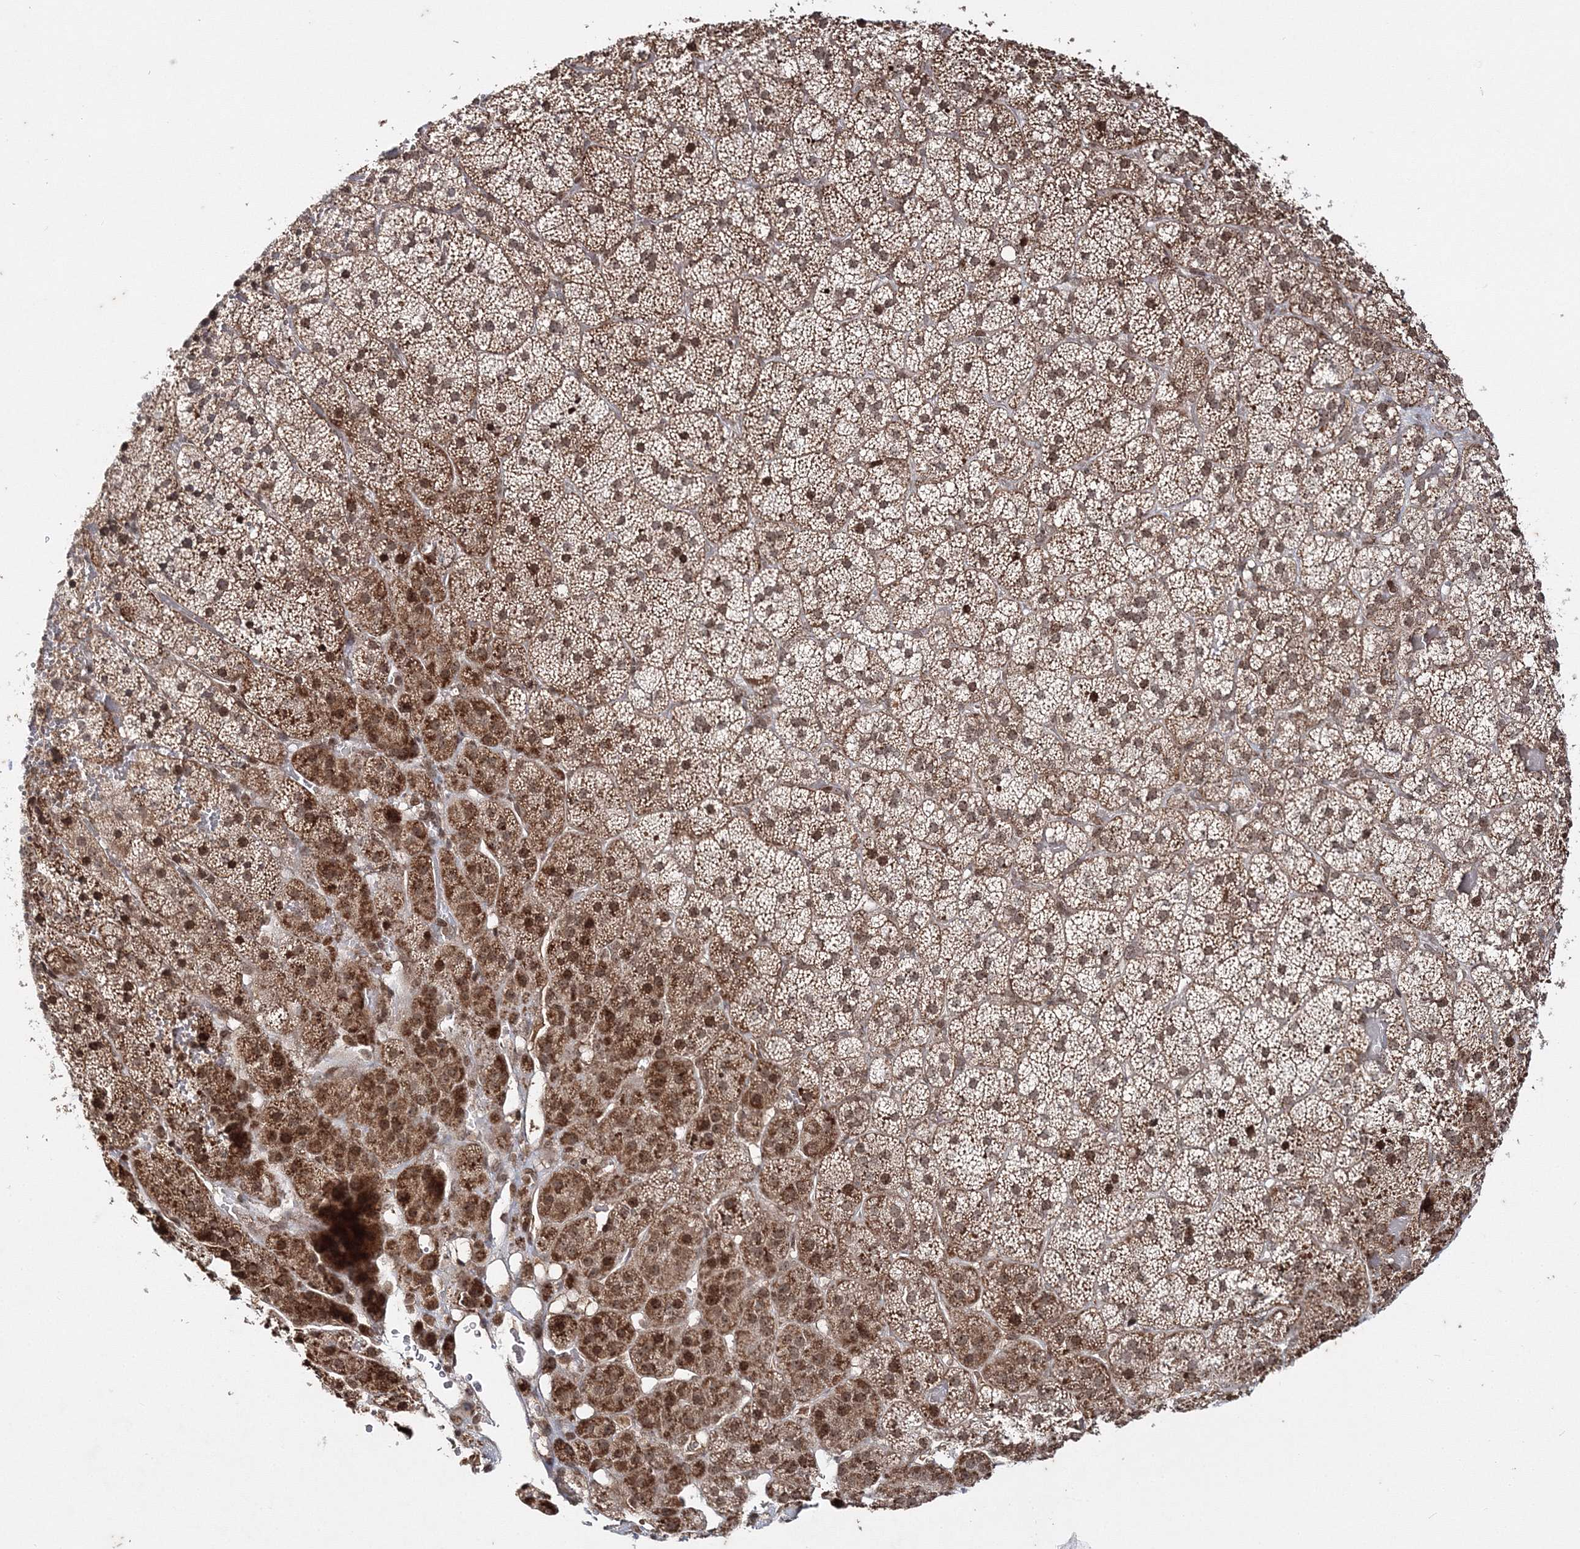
{"staining": {"intensity": "moderate", "quantity": ">75%", "location": "cytoplasmic/membranous,nuclear"}, "tissue": "adrenal gland", "cell_type": "Glandular cells", "image_type": "normal", "snomed": [{"axis": "morphology", "description": "Normal tissue, NOS"}, {"axis": "topography", "description": "Adrenal gland"}], "caption": "A photomicrograph showing moderate cytoplasmic/membranous,nuclear expression in about >75% of glandular cells in benign adrenal gland, as visualized by brown immunohistochemical staining.", "gene": "CARM1", "patient": {"sex": "female", "age": 44}}